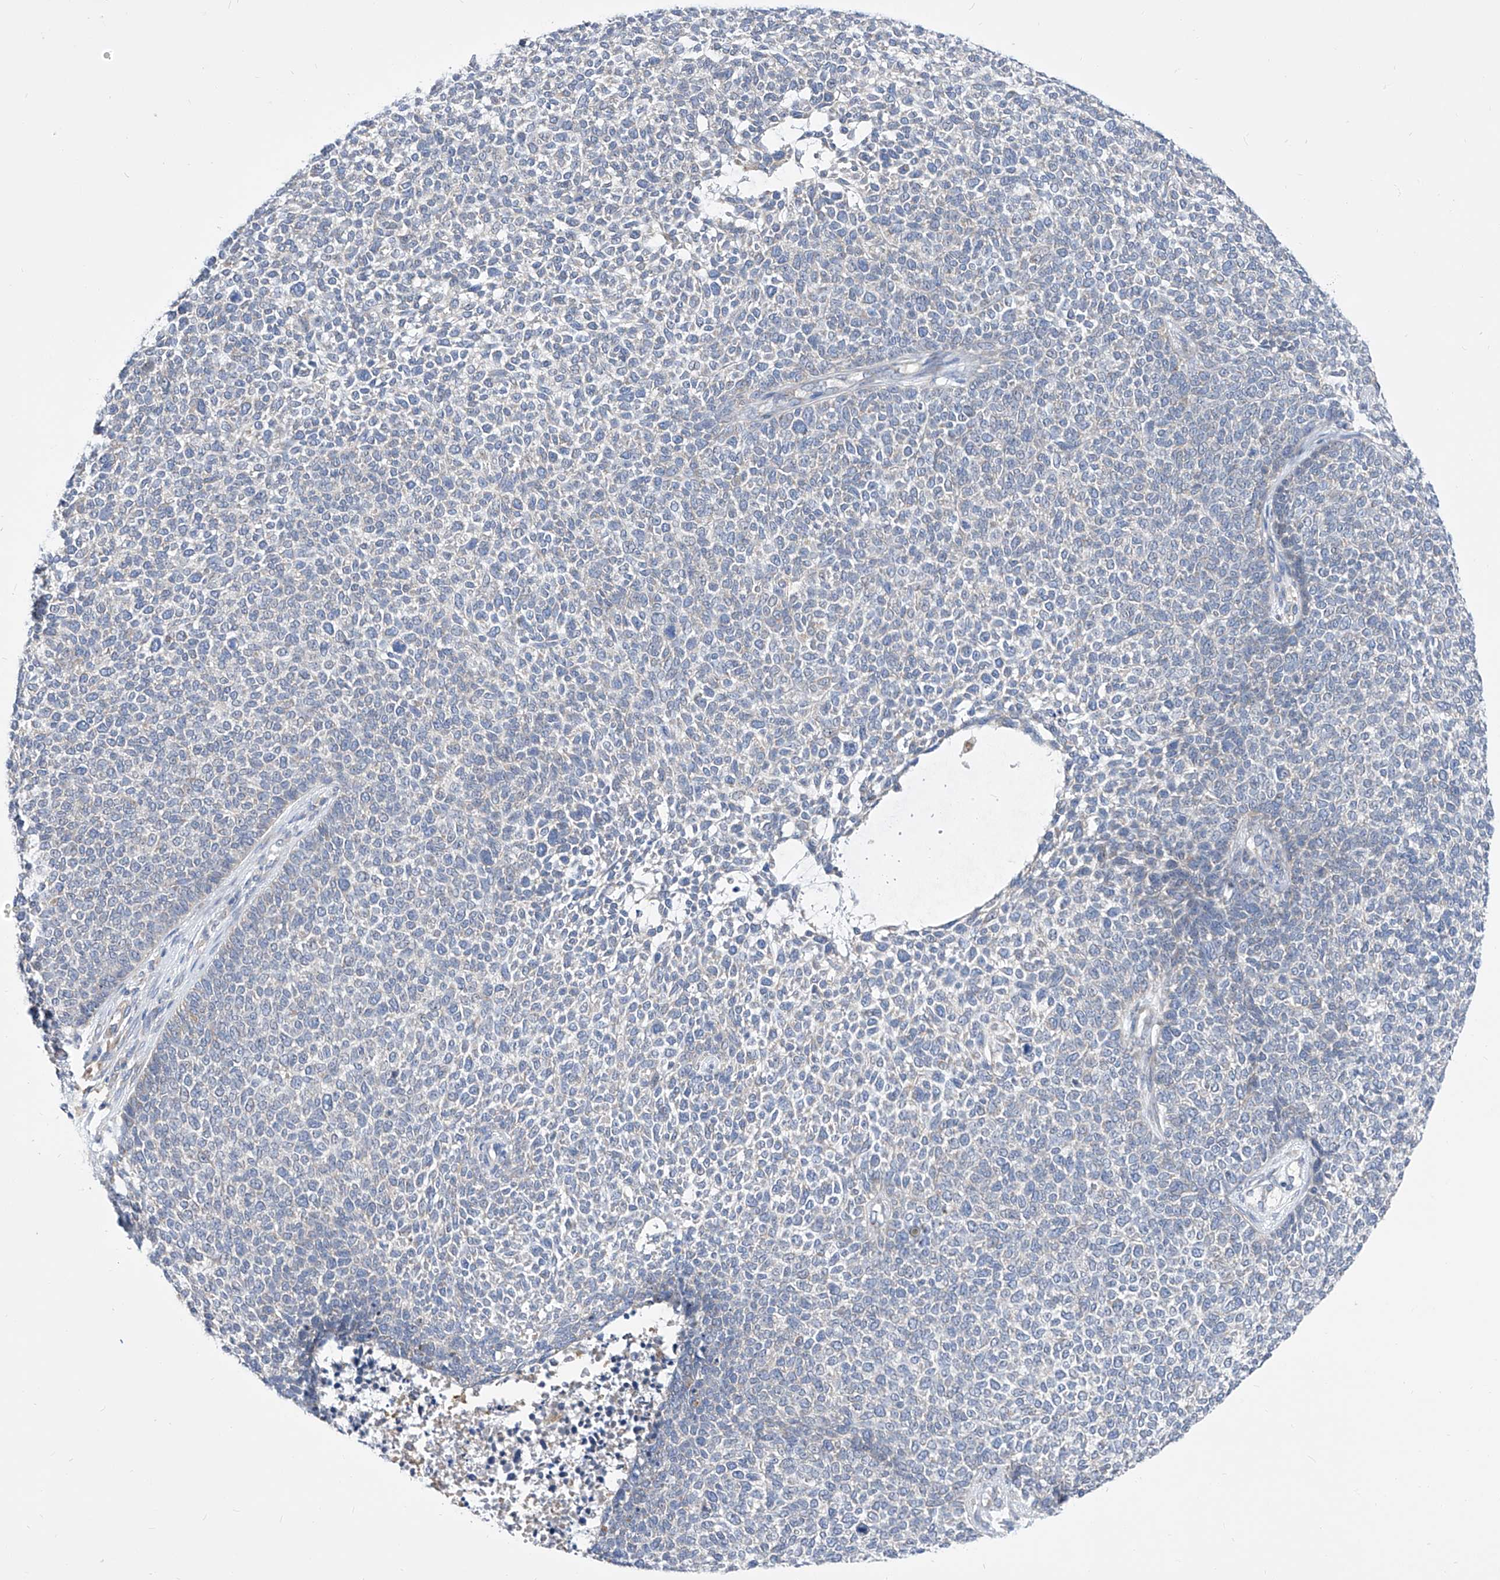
{"staining": {"intensity": "negative", "quantity": "none", "location": "none"}, "tissue": "skin cancer", "cell_type": "Tumor cells", "image_type": "cancer", "snomed": [{"axis": "morphology", "description": "Basal cell carcinoma"}, {"axis": "topography", "description": "Skin"}], "caption": "This histopathology image is of skin basal cell carcinoma stained with immunohistochemistry (IHC) to label a protein in brown with the nuclei are counter-stained blue. There is no positivity in tumor cells.", "gene": "UFL1", "patient": {"sex": "female", "age": 84}}